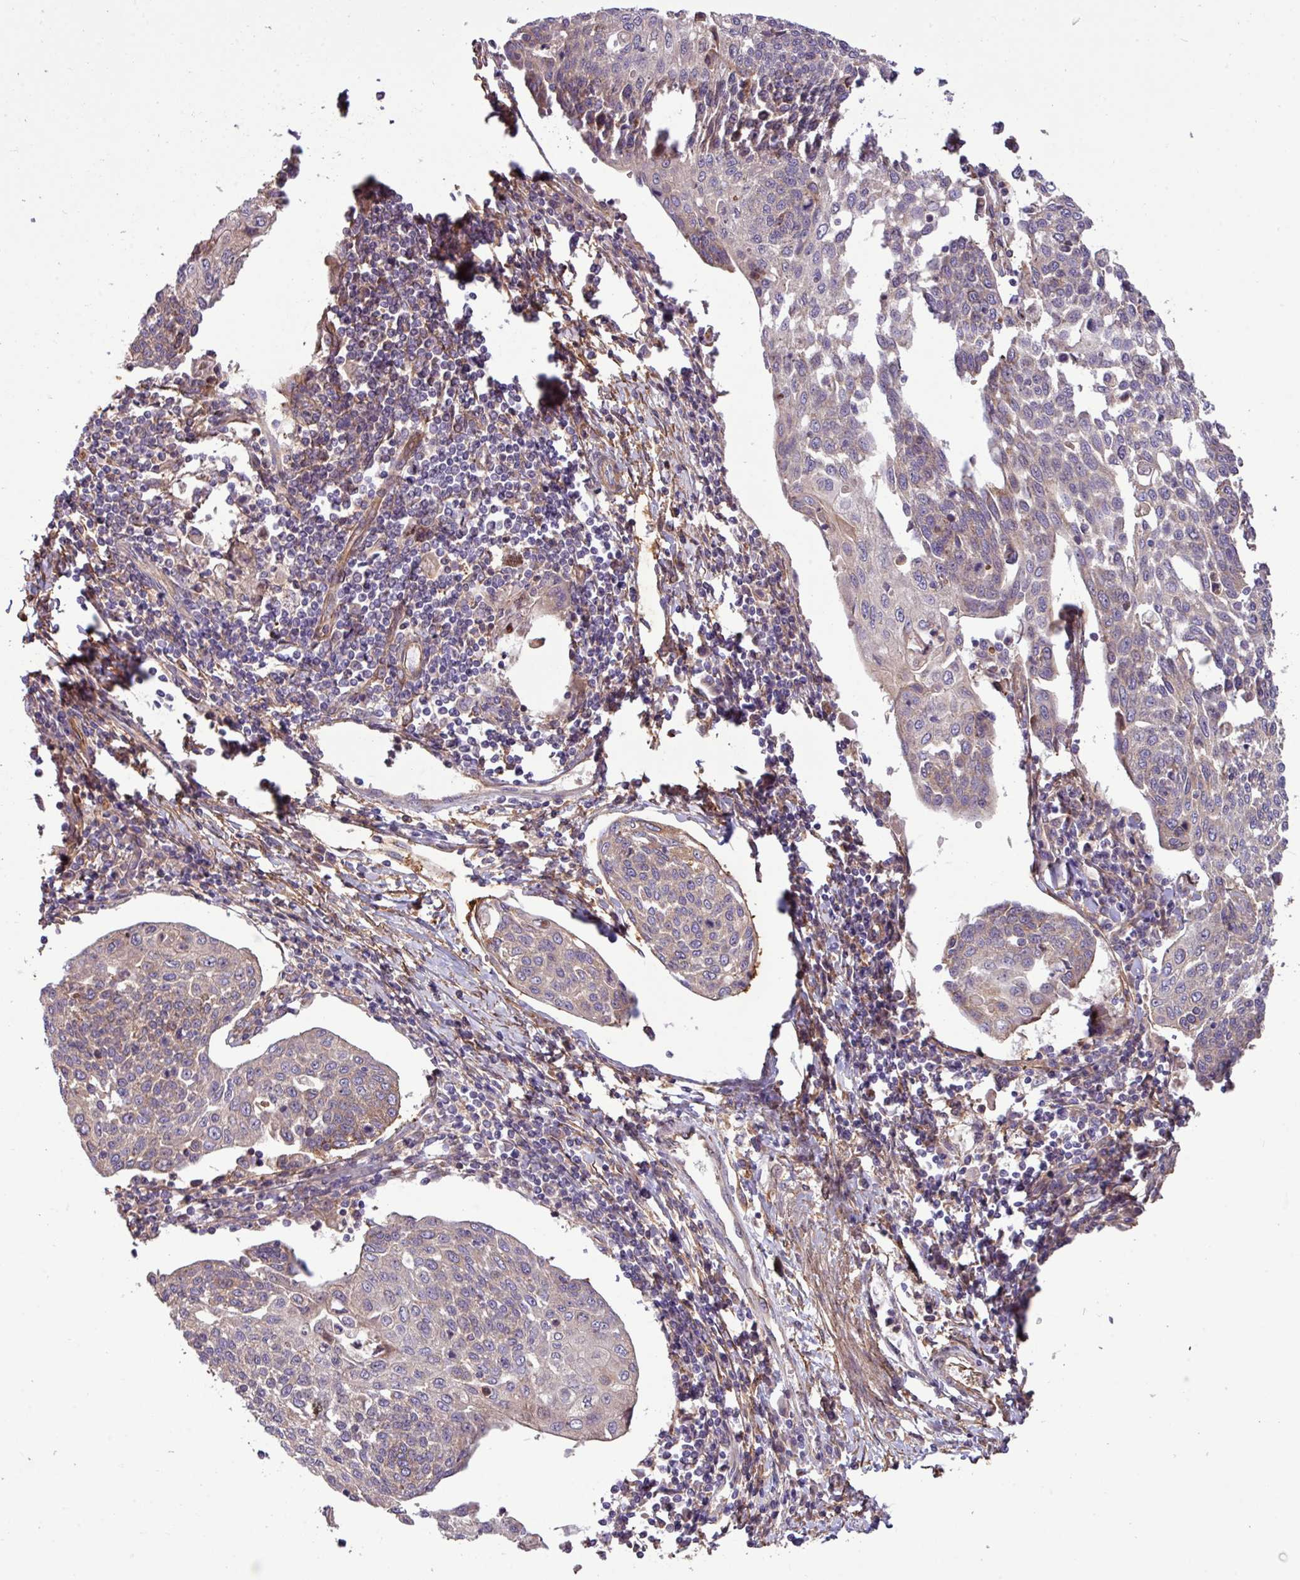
{"staining": {"intensity": "weak", "quantity": "25%-75%", "location": "cytoplasmic/membranous"}, "tissue": "cervical cancer", "cell_type": "Tumor cells", "image_type": "cancer", "snomed": [{"axis": "morphology", "description": "Squamous cell carcinoma, NOS"}, {"axis": "topography", "description": "Cervix"}], "caption": "Human cervical cancer (squamous cell carcinoma) stained with a protein marker demonstrates weak staining in tumor cells.", "gene": "ZNF300", "patient": {"sex": "female", "age": 34}}